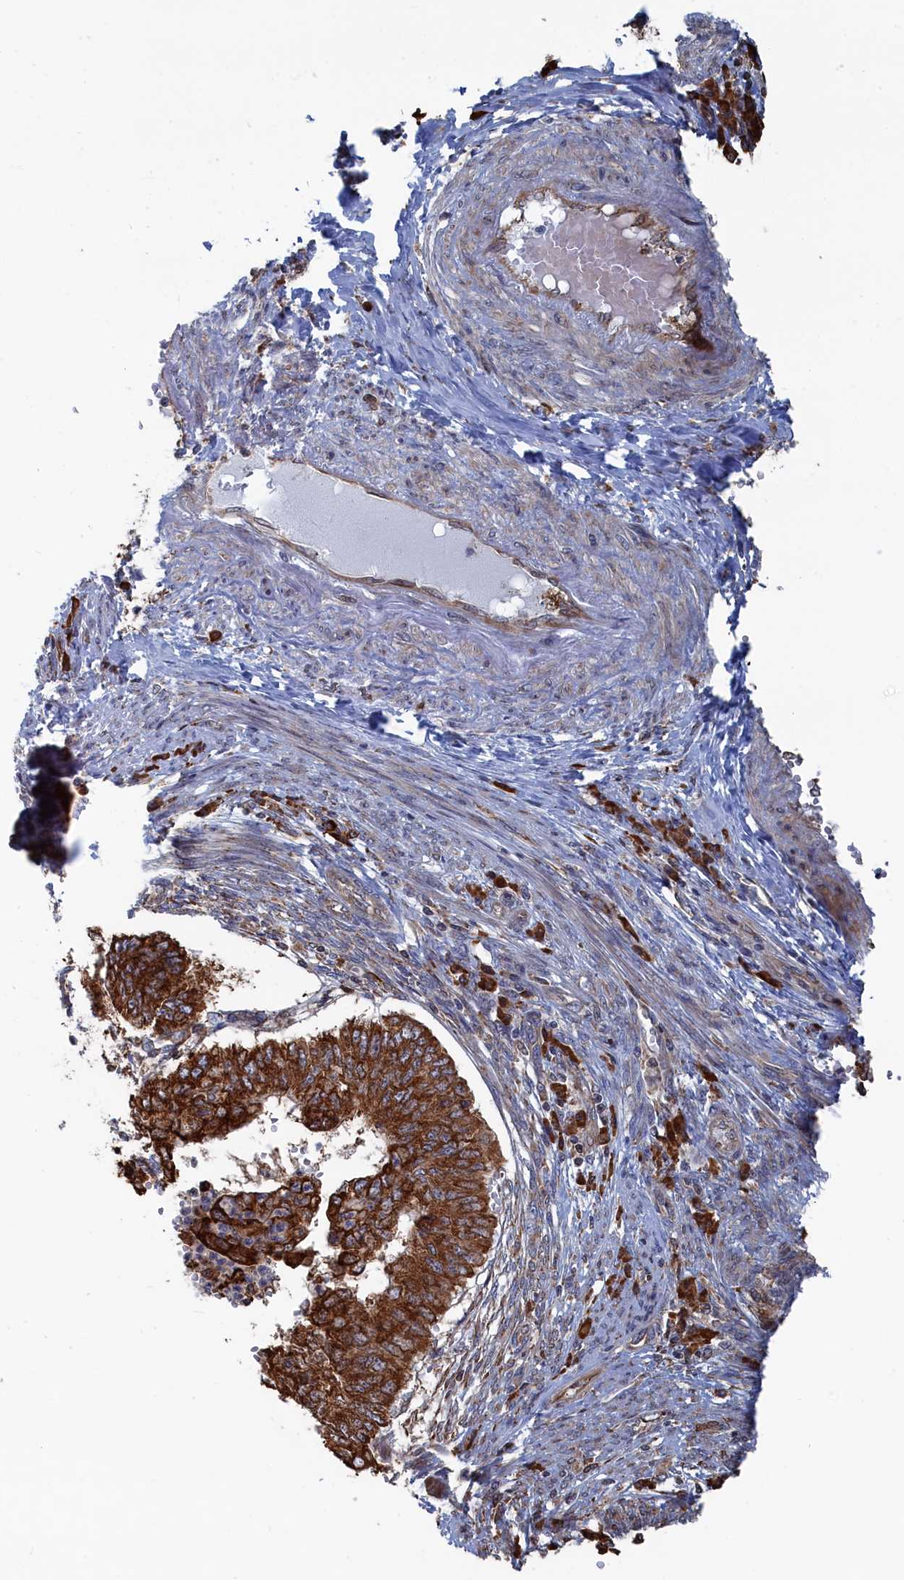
{"staining": {"intensity": "strong", "quantity": ">75%", "location": "cytoplasmic/membranous"}, "tissue": "endometrial cancer", "cell_type": "Tumor cells", "image_type": "cancer", "snomed": [{"axis": "morphology", "description": "Adenocarcinoma, NOS"}, {"axis": "topography", "description": "Endometrium"}], "caption": "IHC (DAB) staining of endometrial cancer (adenocarcinoma) reveals strong cytoplasmic/membranous protein positivity in approximately >75% of tumor cells. Nuclei are stained in blue.", "gene": "BPIFB6", "patient": {"sex": "female", "age": 68}}